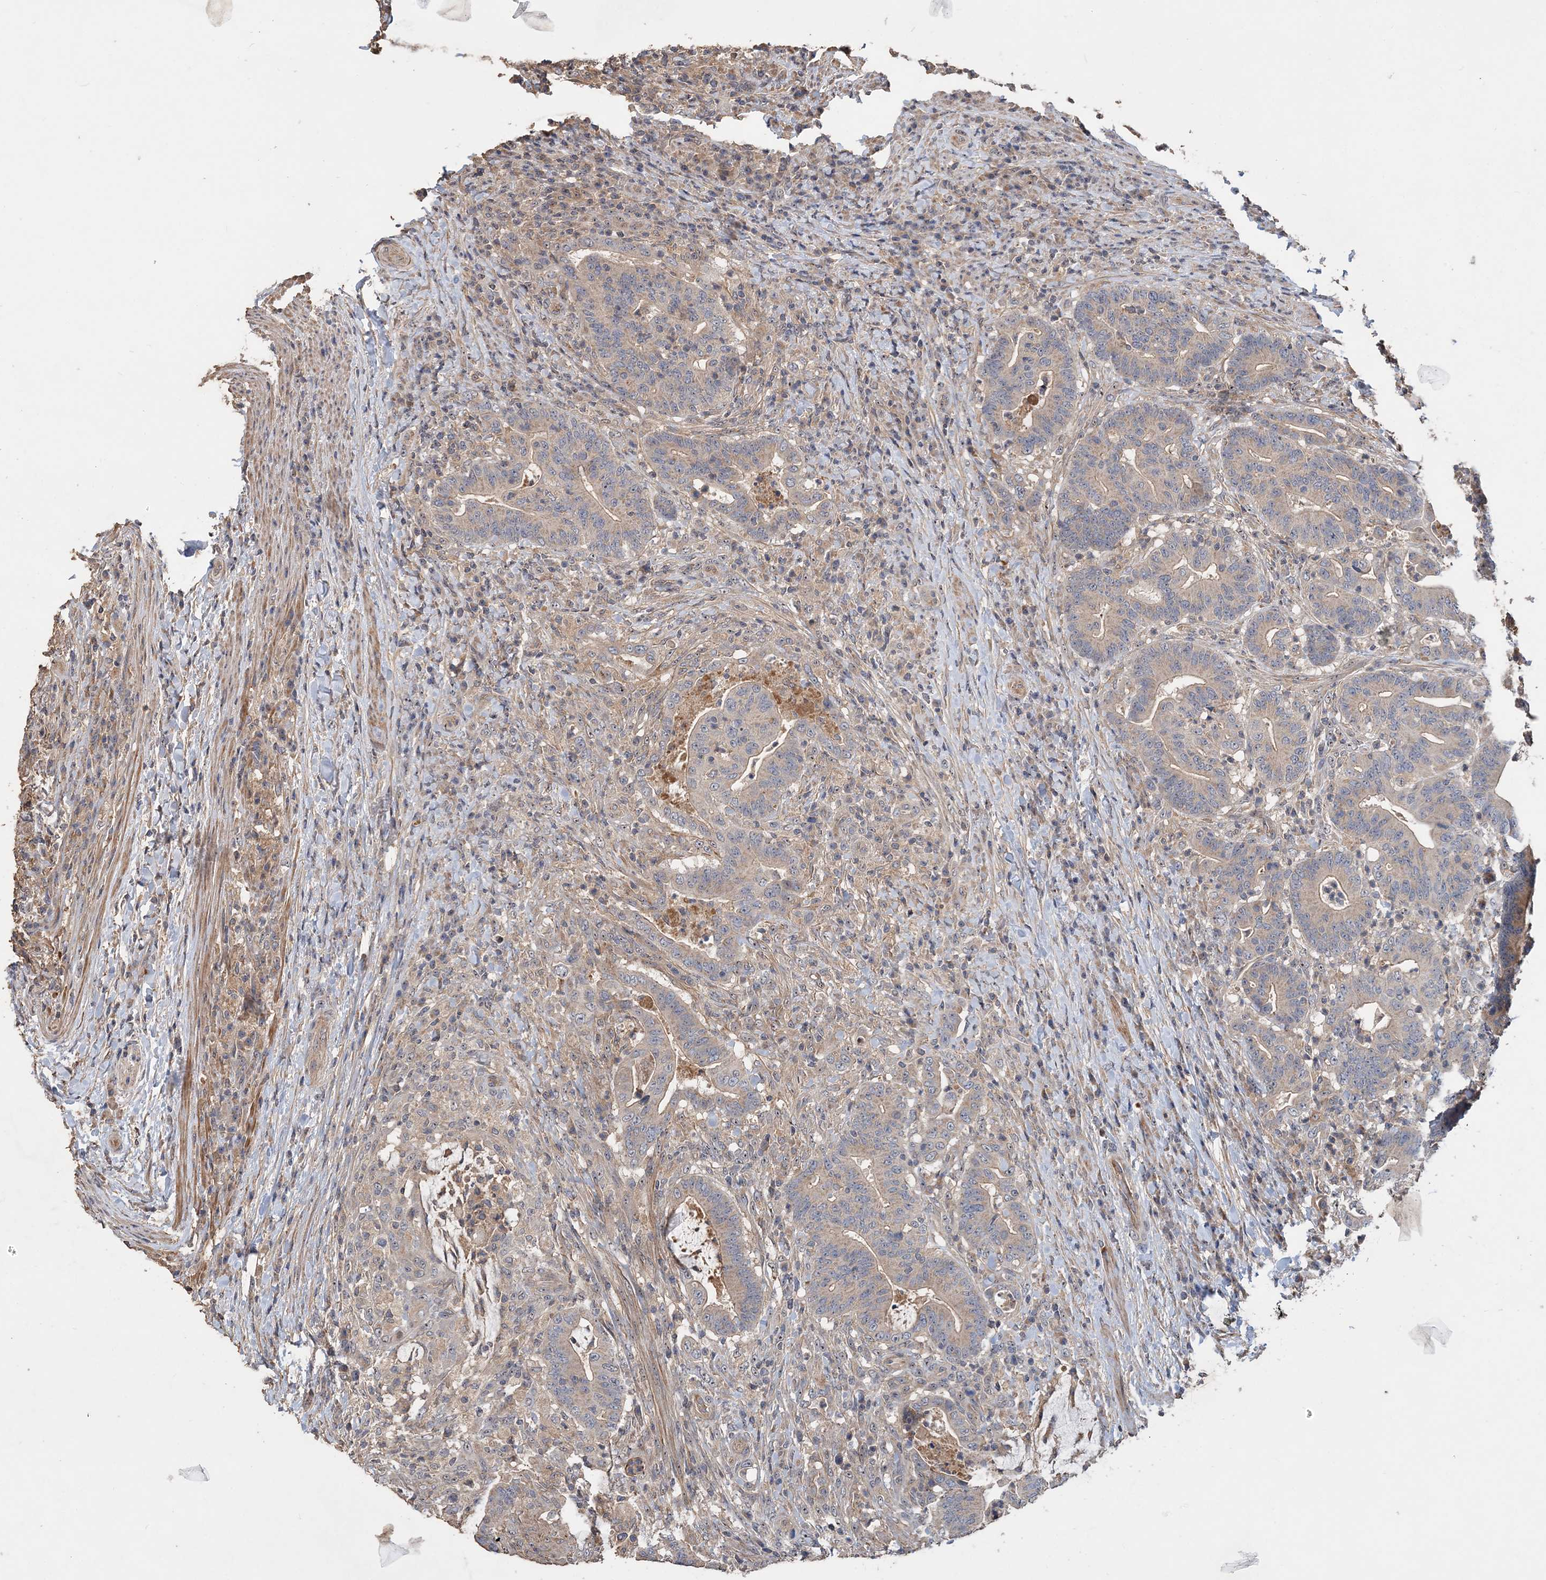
{"staining": {"intensity": "weak", "quantity": "<25%", "location": "cytoplasmic/membranous"}, "tissue": "colorectal cancer", "cell_type": "Tumor cells", "image_type": "cancer", "snomed": [{"axis": "morphology", "description": "Adenocarcinoma, NOS"}, {"axis": "topography", "description": "Colon"}], "caption": "Immunohistochemistry (IHC) photomicrograph of neoplastic tissue: human colorectal cancer (adenocarcinoma) stained with DAB exhibits no significant protein staining in tumor cells. The staining is performed using DAB (3,3'-diaminobenzidine) brown chromogen with nuclei counter-stained in using hematoxylin.", "gene": "GRINA", "patient": {"sex": "female", "age": 66}}